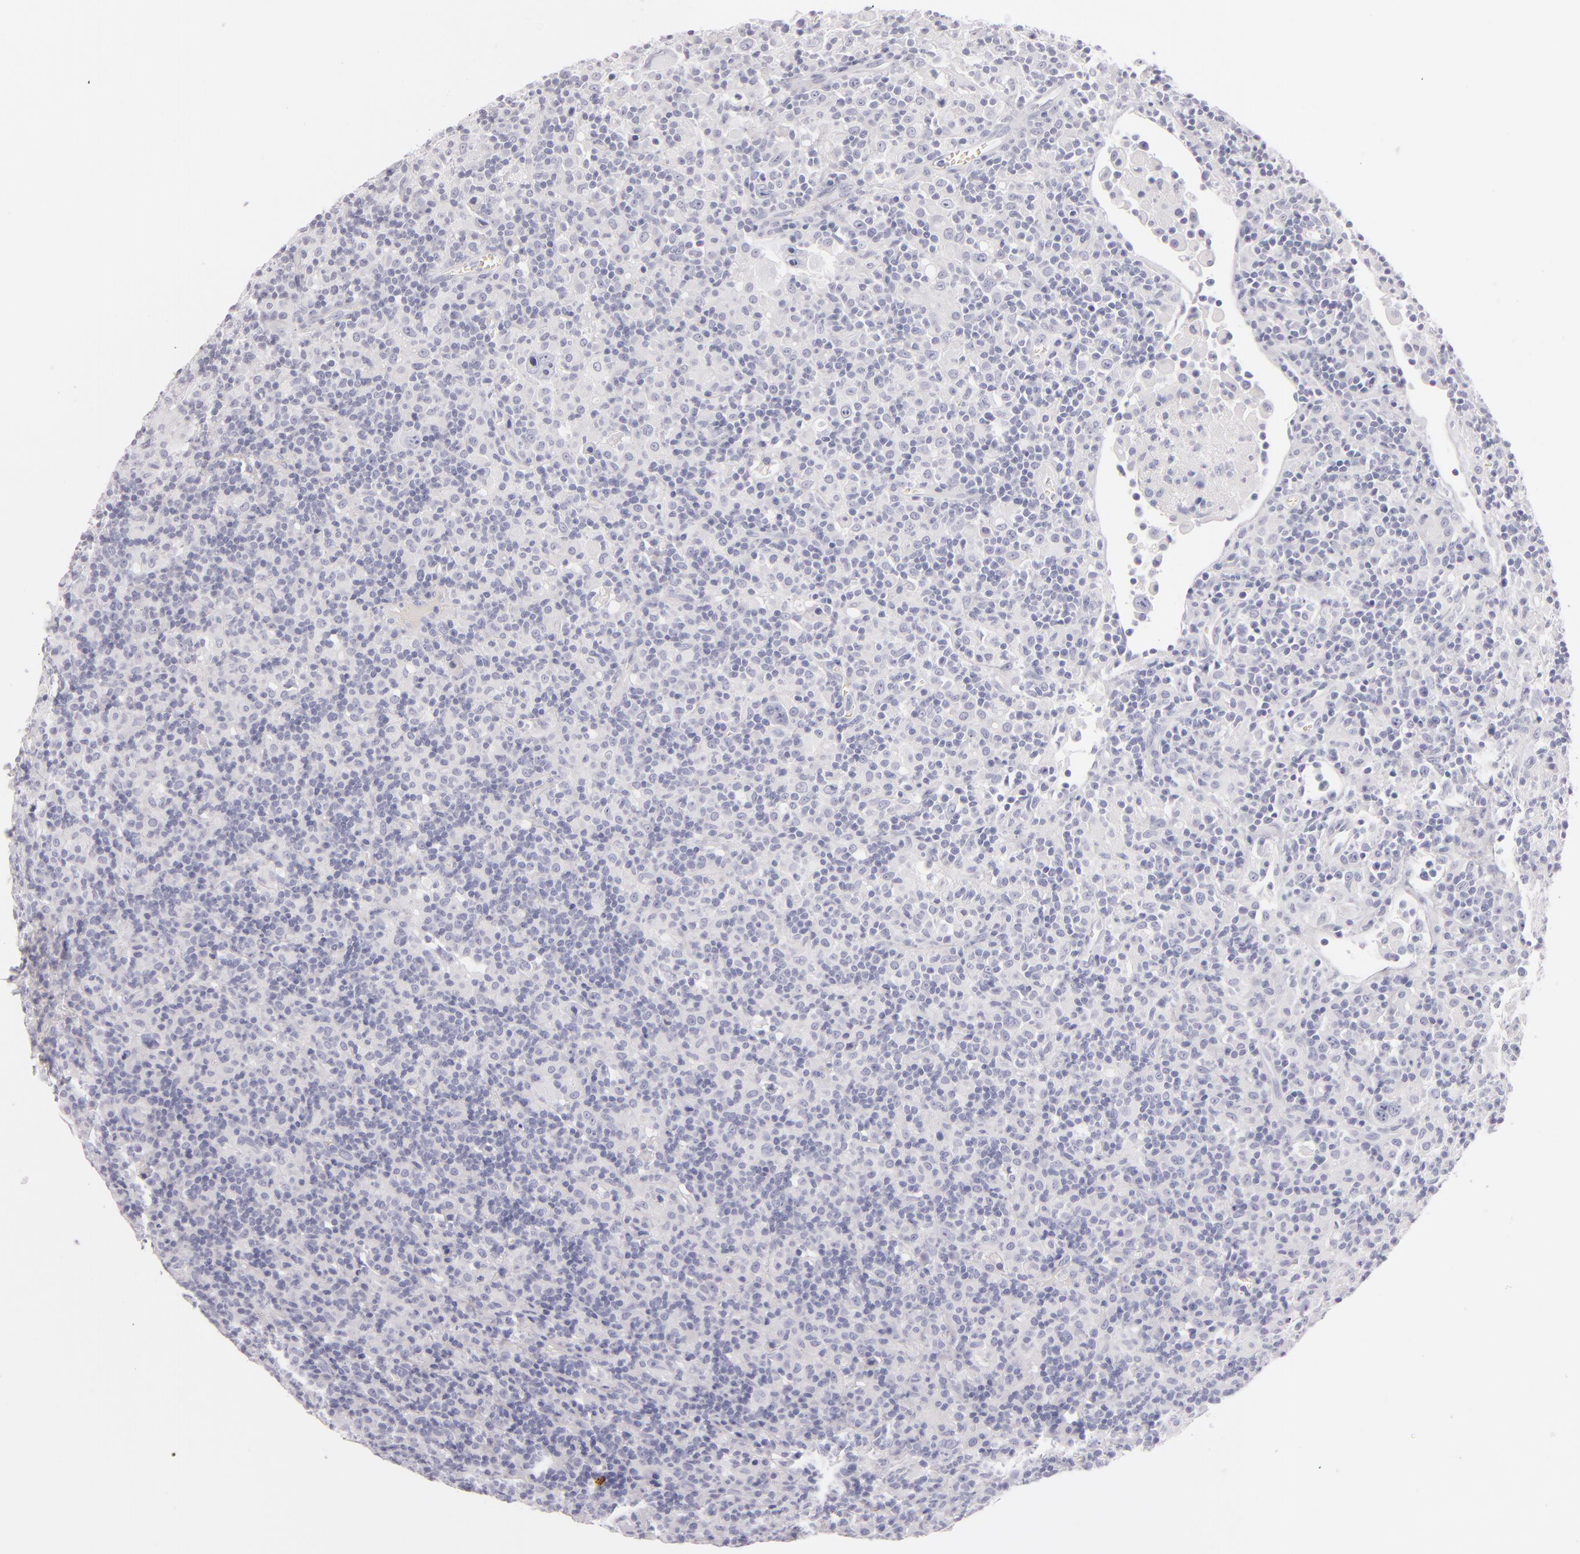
{"staining": {"intensity": "negative", "quantity": "none", "location": "none"}, "tissue": "lymphoma", "cell_type": "Tumor cells", "image_type": "cancer", "snomed": [{"axis": "morphology", "description": "Hodgkin's disease, NOS"}, {"axis": "topography", "description": "Lymph node"}], "caption": "Immunohistochemistry of Hodgkin's disease shows no staining in tumor cells. (IHC, brightfield microscopy, high magnification).", "gene": "TPSD1", "patient": {"sex": "male", "age": 46}}